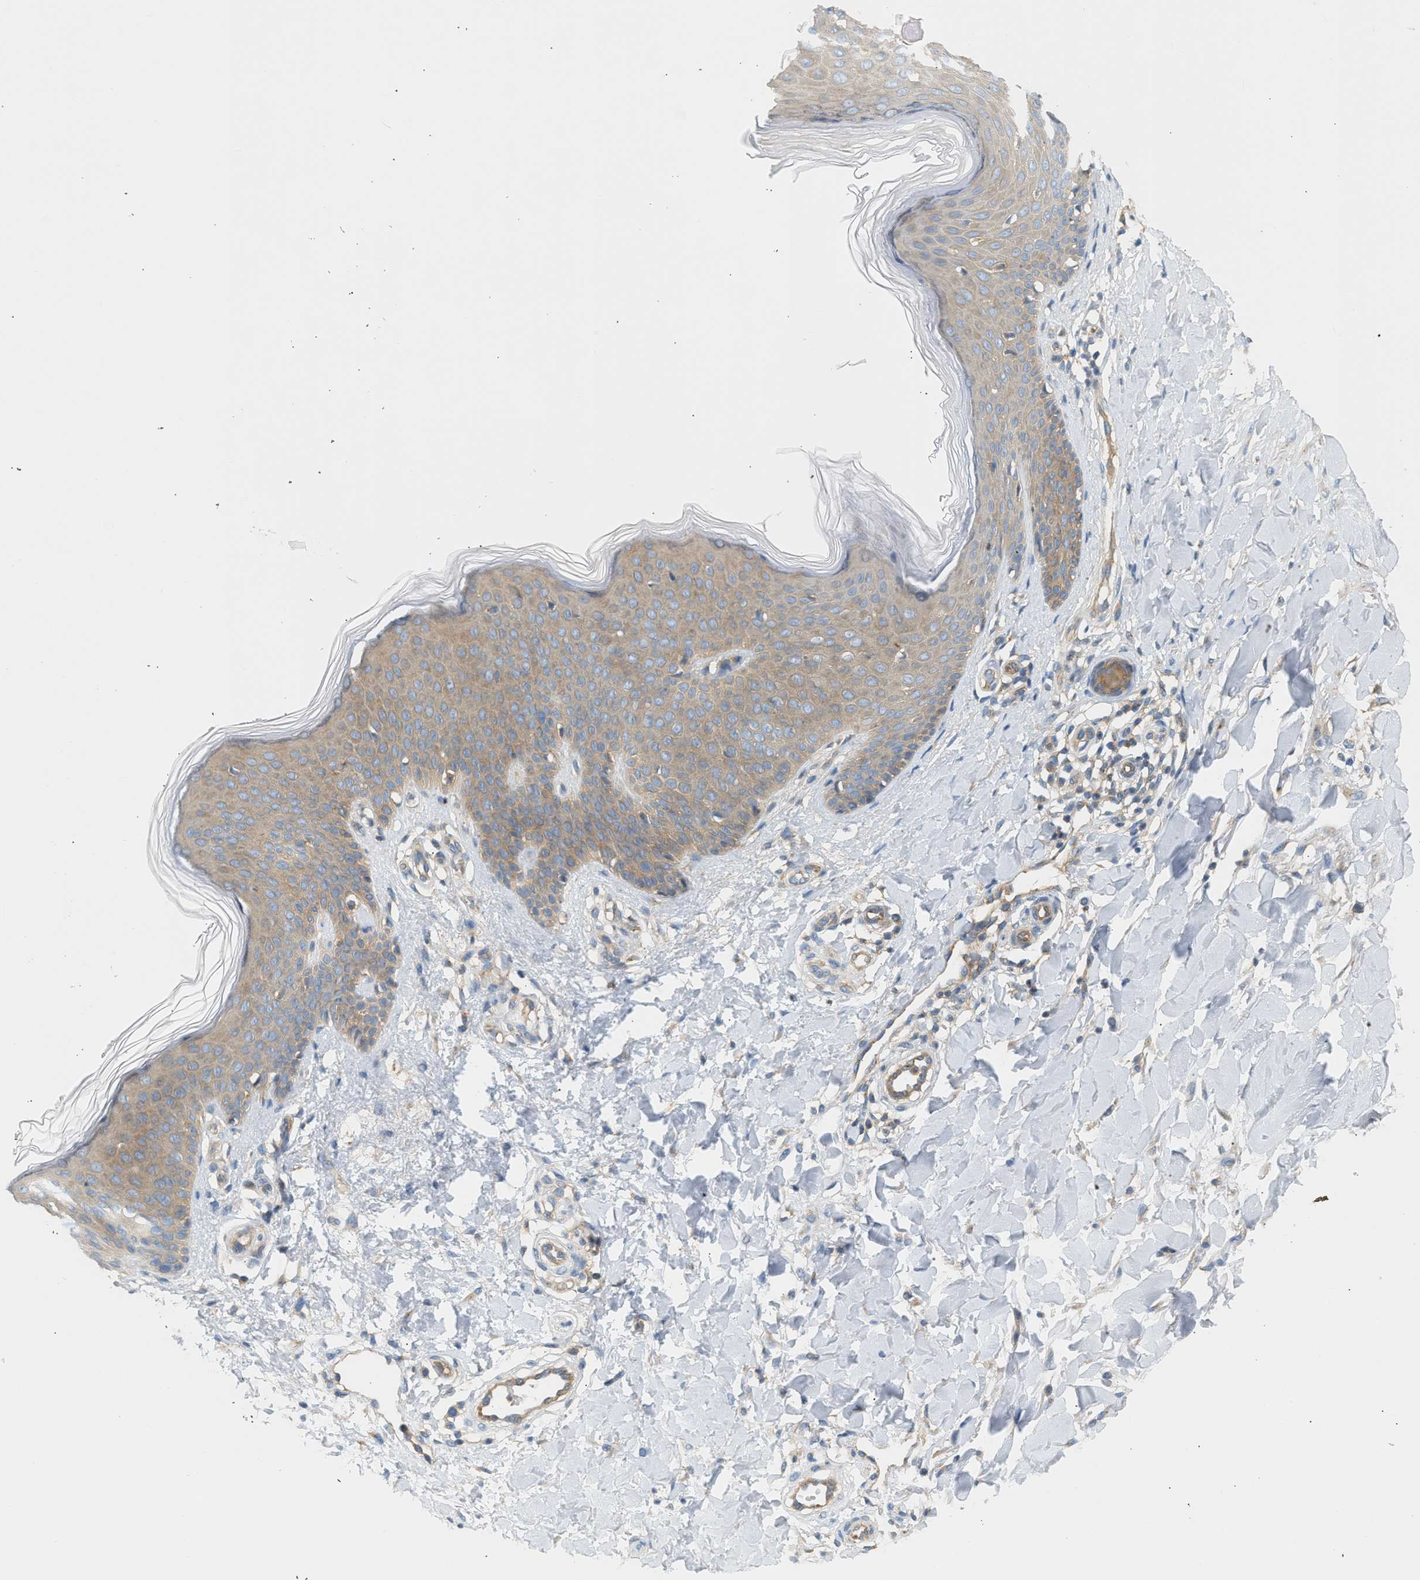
{"staining": {"intensity": "weak", "quantity": "<25%", "location": "cytoplasmic/membranous"}, "tissue": "skin", "cell_type": "Fibroblasts", "image_type": "normal", "snomed": [{"axis": "morphology", "description": "Normal tissue, NOS"}, {"axis": "topography", "description": "Skin"}], "caption": "There is no significant expression in fibroblasts of skin. Brightfield microscopy of immunohistochemistry (IHC) stained with DAB (3,3'-diaminobenzidine) (brown) and hematoxylin (blue), captured at high magnification.", "gene": "PAFAH1B1", "patient": {"sex": "male", "age": 41}}